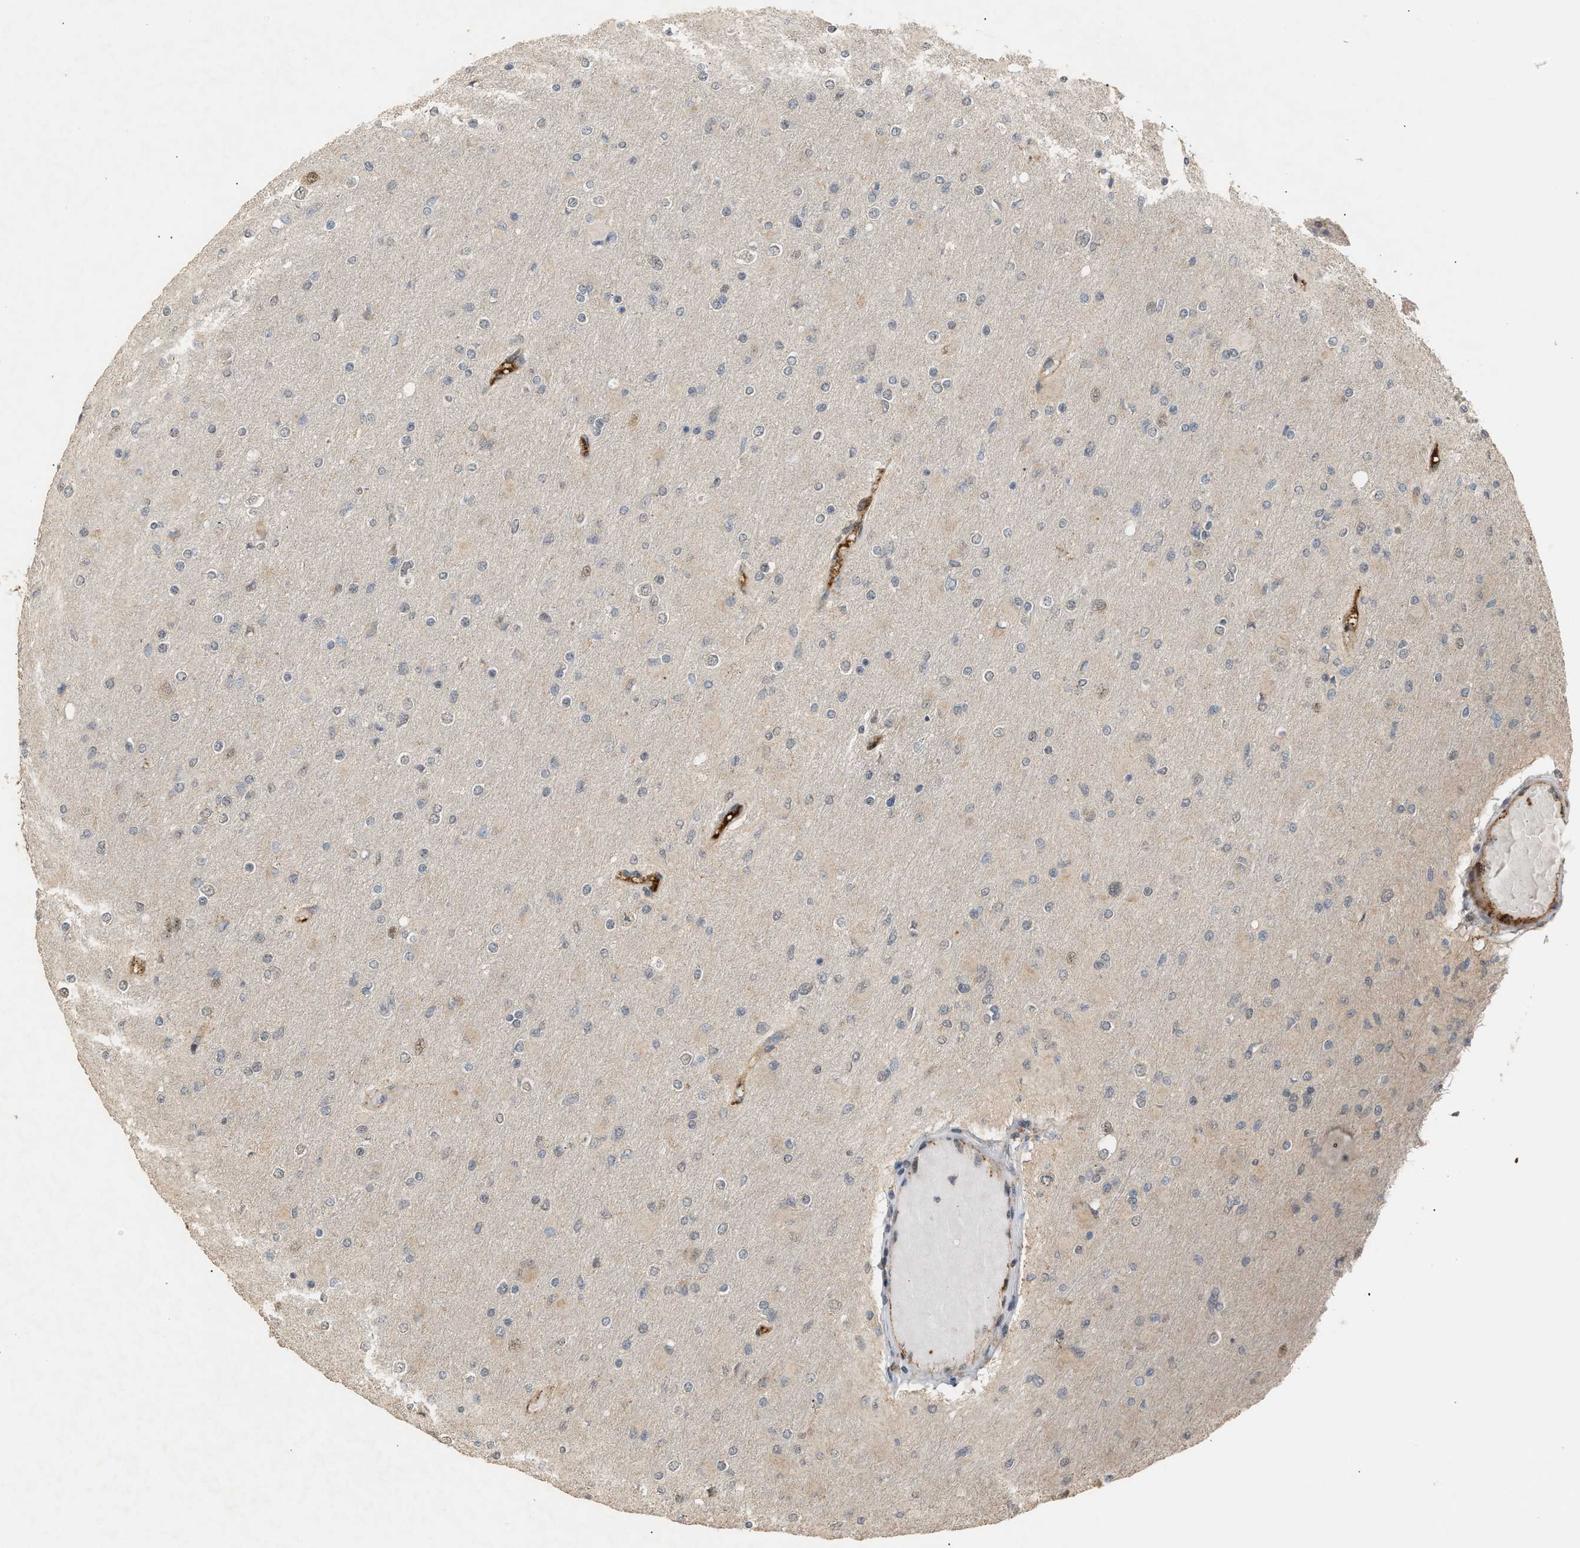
{"staining": {"intensity": "weak", "quantity": "<25%", "location": "cytoplasmic/membranous"}, "tissue": "glioma", "cell_type": "Tumor cells", "image_type": "cancer", "snomed": [{"axis": "morphology", "description": "Glioma, malignant, High grade"}, {"axis": "topography", "description": "Cerebral cortex"}], "caption": "Immunohistochemistry (IHC) micrograph of neoplastic tissue: glioma stained with DAB (3,3'-diaminobenzidine) exhibits no significant protein positivity in tumor cells.", "gene": "ZFAND5", "patient": {"sex": "female", "age": 36}}